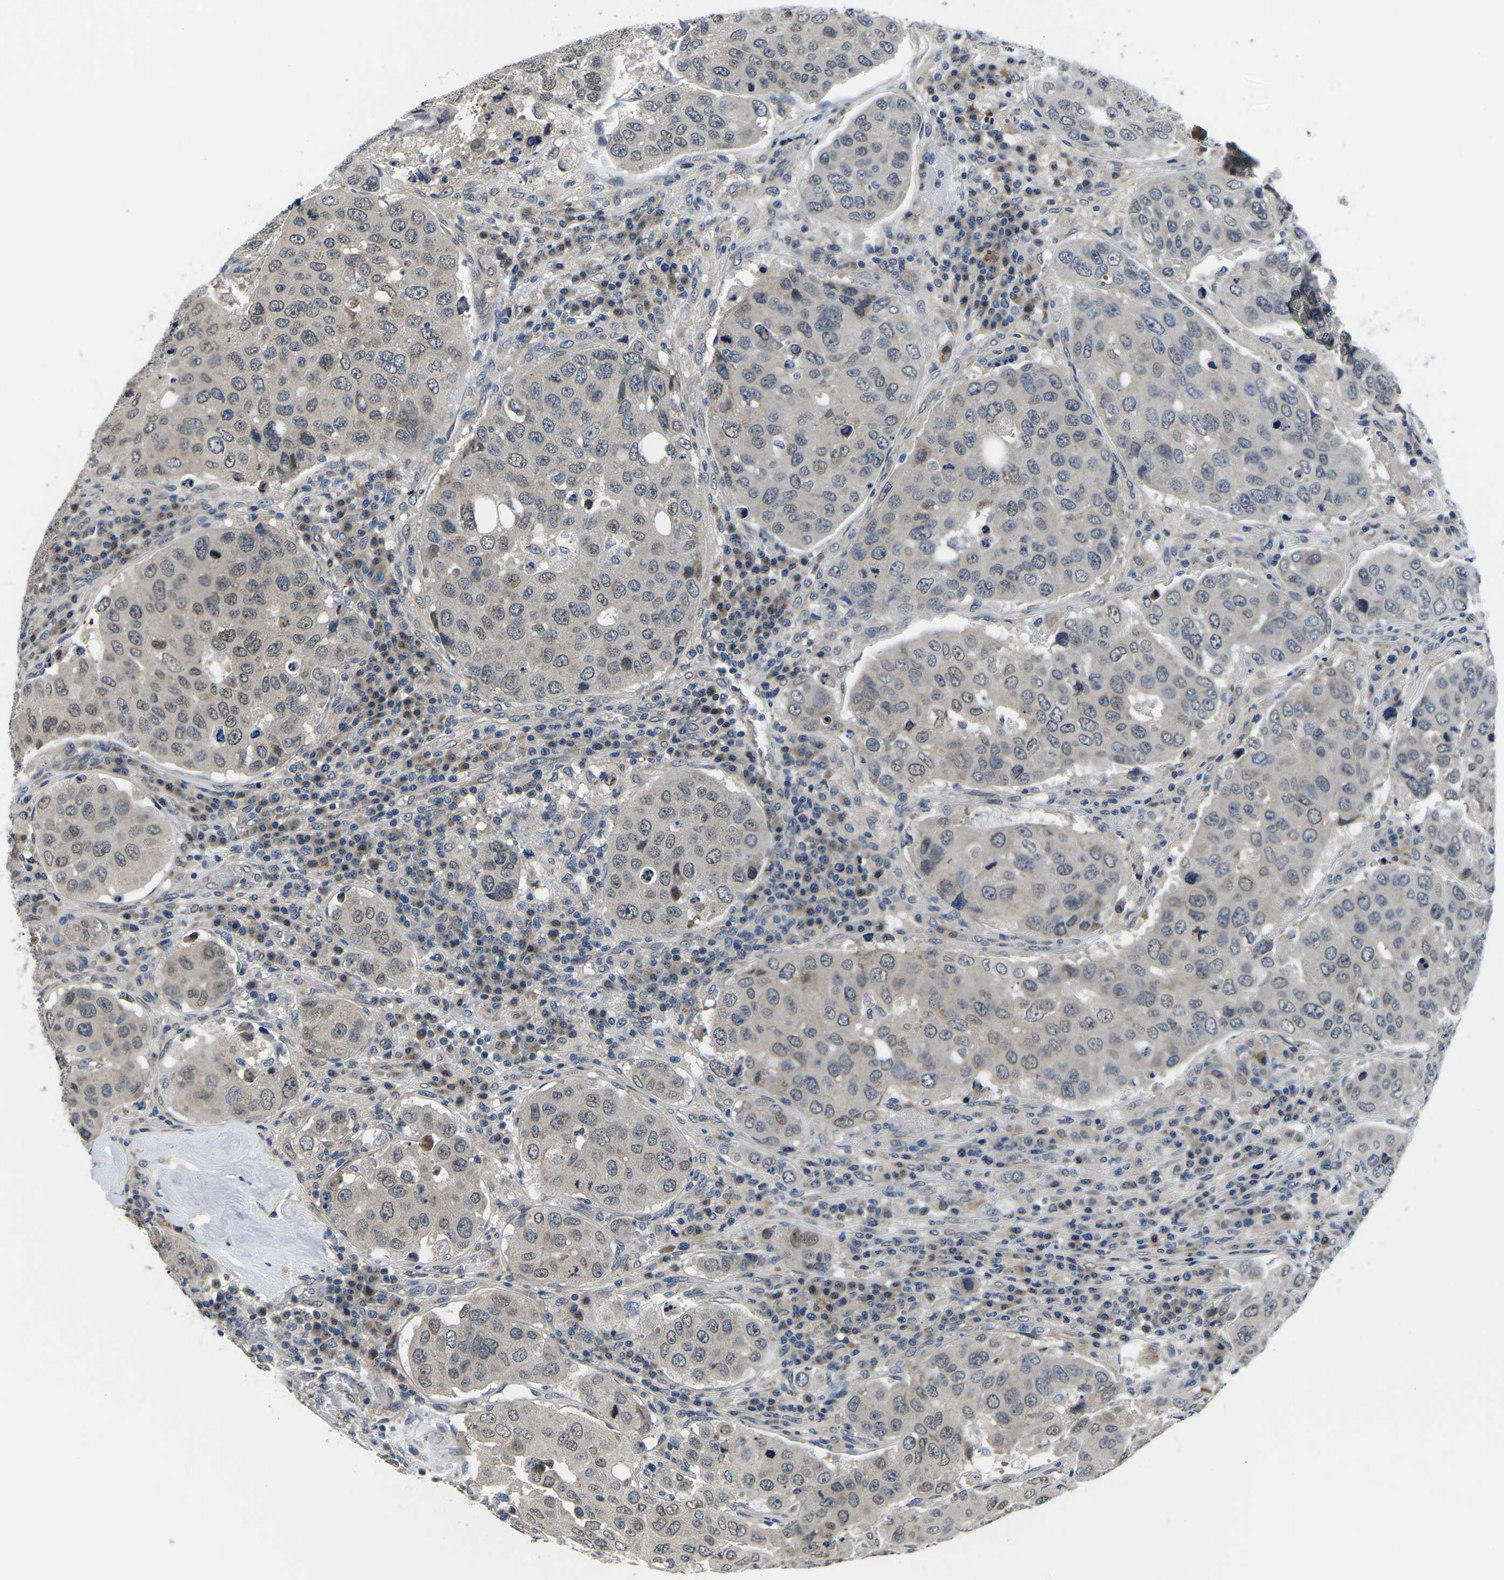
{"staining": {"intensity": "weak", "quantity": "<25%", "location": "nuclear"}, "tissue": "urothelial cancer", "cell_type": "Tumor cells", "image_type": "cancer", "snomed": [{"axis": "morphology", "description": "Urothelial carcinoma, High grade"}, {"axis": "topography", "description": "Lymph node"}, {"axis": "topography", "description": "Urinary bladder"}], "caption": "High power microscopy image of an IHC histopathology image of urothelial cancer, revealing no significant staining in tumor cells.", "gene": "SNX10", "patient": {"sex": "male", "age": 51}}